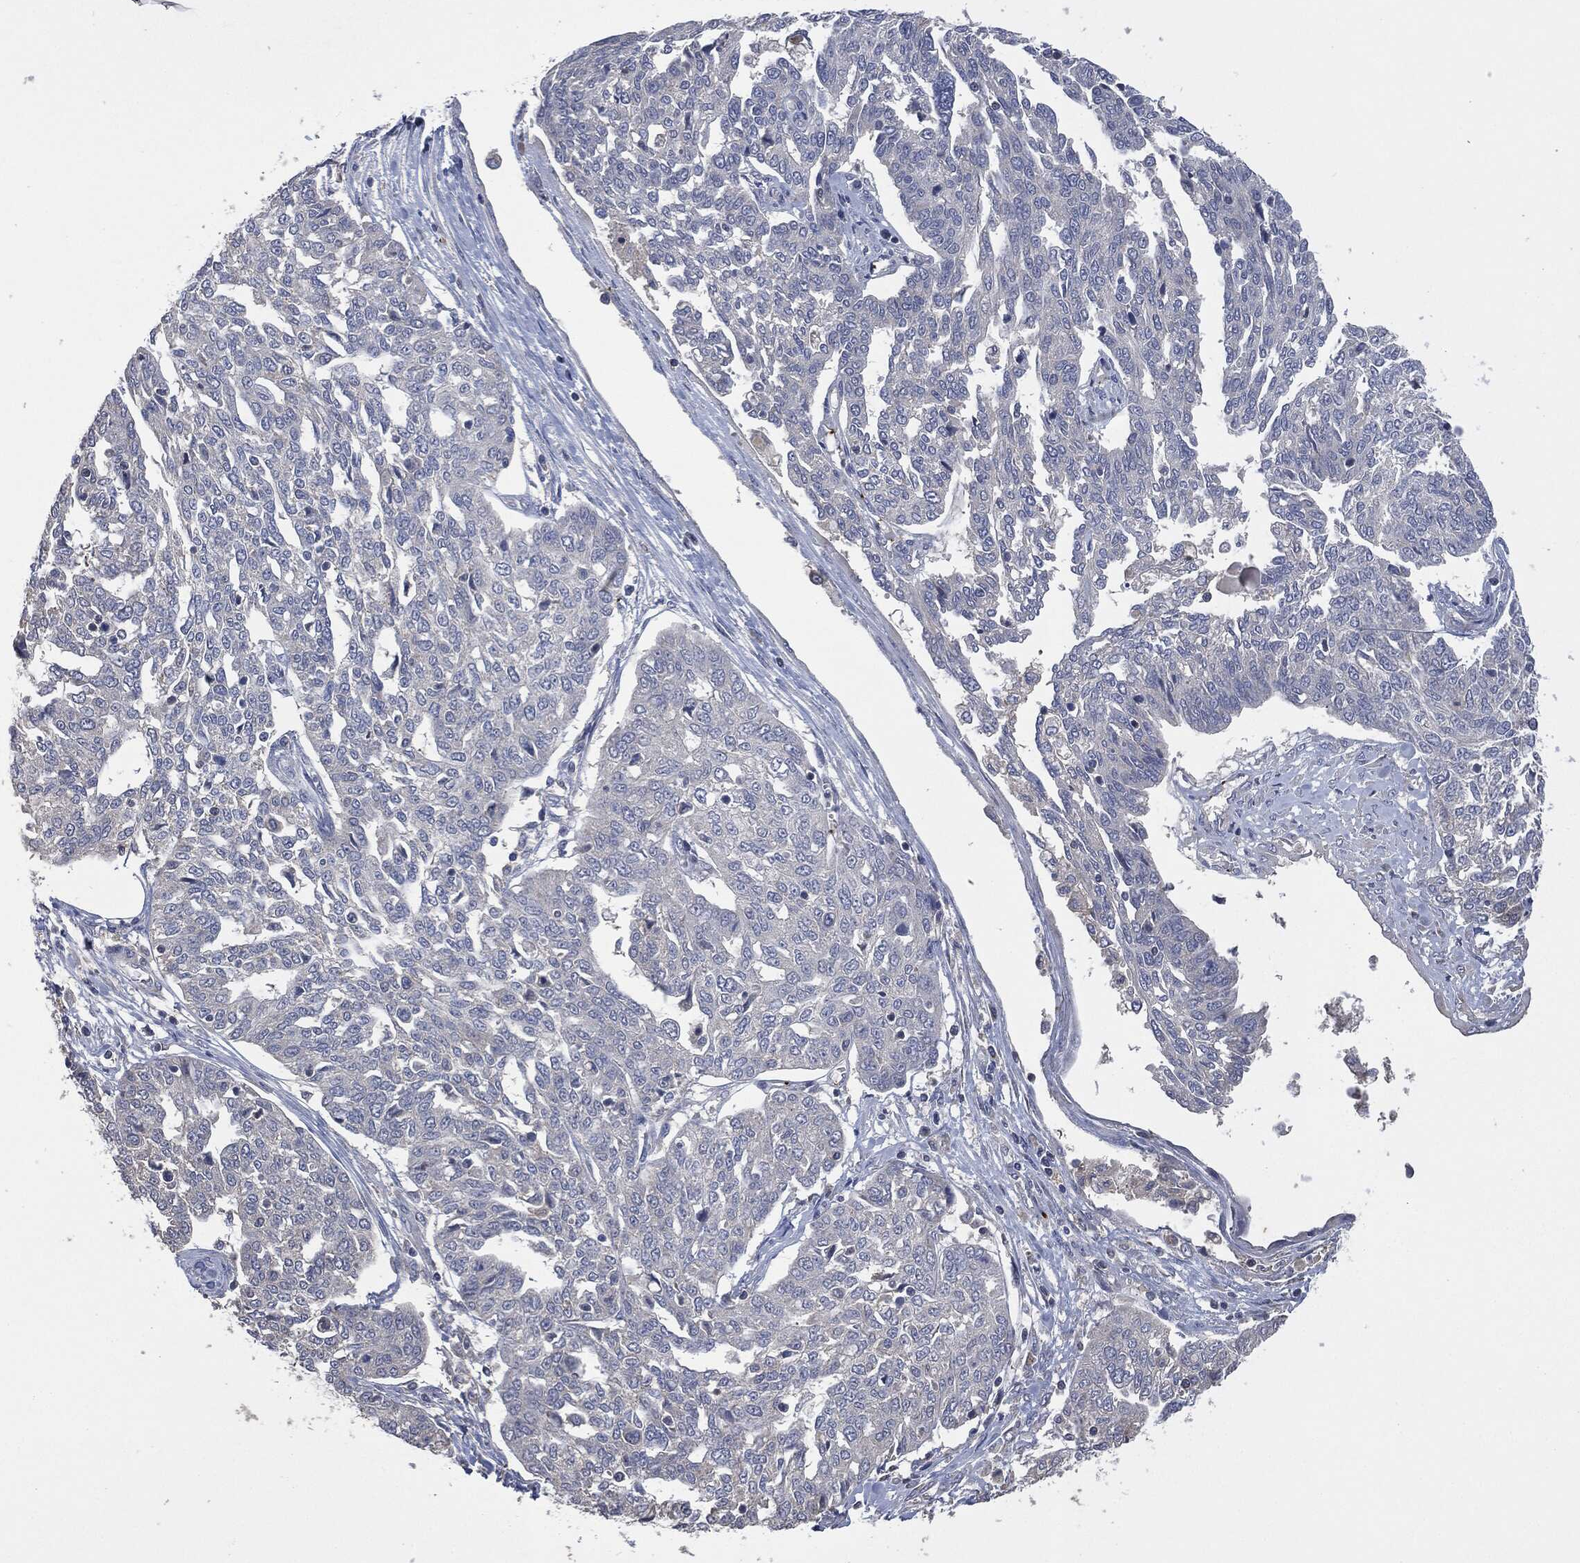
{"staining": {"intensity": "weak", "quantity": "<25%", "location": "cytoplasmic/membranous"}, "tissue": "ovarian cancer", "cell_type": "Tumor cells", "image_type": "cancer", "snomed": [{"axis": "morphology", "description": "Cystadenocarcinoma, serous, NOS"}, {"axis": "topography", "description": "Ovary"}], "caption": "Tumor cells show no significant expression in ovarian cancer.", "gene": "CD33", "patient": {"sex": "female", "age": 67}}